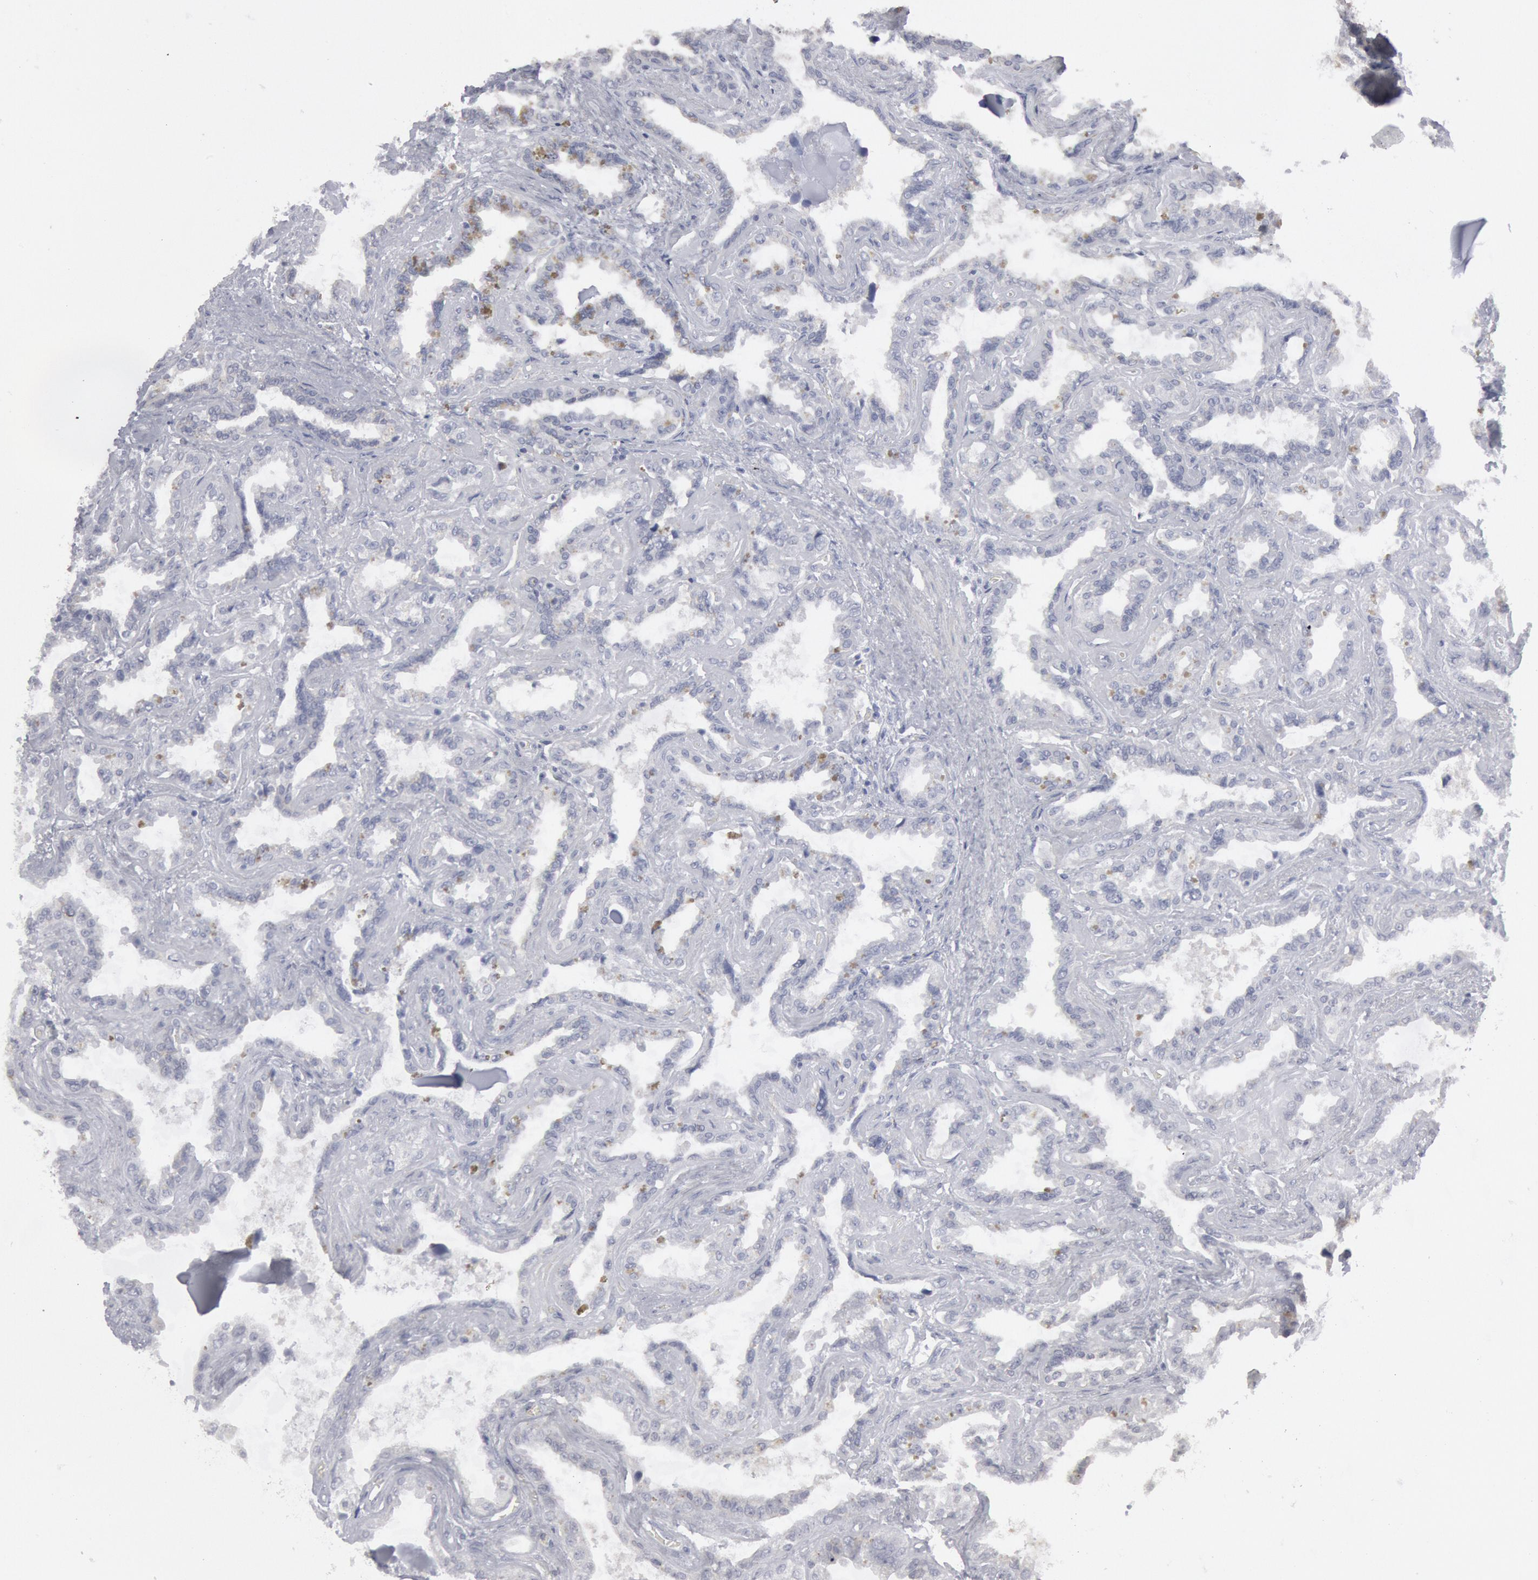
{"staining": {"intensity": "negative", "quantity": "none", "location": "none"}, "tissue": "seminal vesicle", "cell_type": "Glandular cells", "image_type": "normal", "snomed": [{"axis": "morphology", "description": "Normal tissue, NOS"}, {"axis": "morphology", "description": "Inflammation, NOS"}, {"axis": "topography", "description": "Urinary bladder"}, {"axis": "topography", "description": "Prostate"}, {"axis": "topography", "description": "Seminal veicle"}], "caption": "Protein analysis of unremarkable seminal vesicle reveals no significant staining in glandular cells.", "gene": "DMC1", "patient": {"sex": "male", "age": 82}}